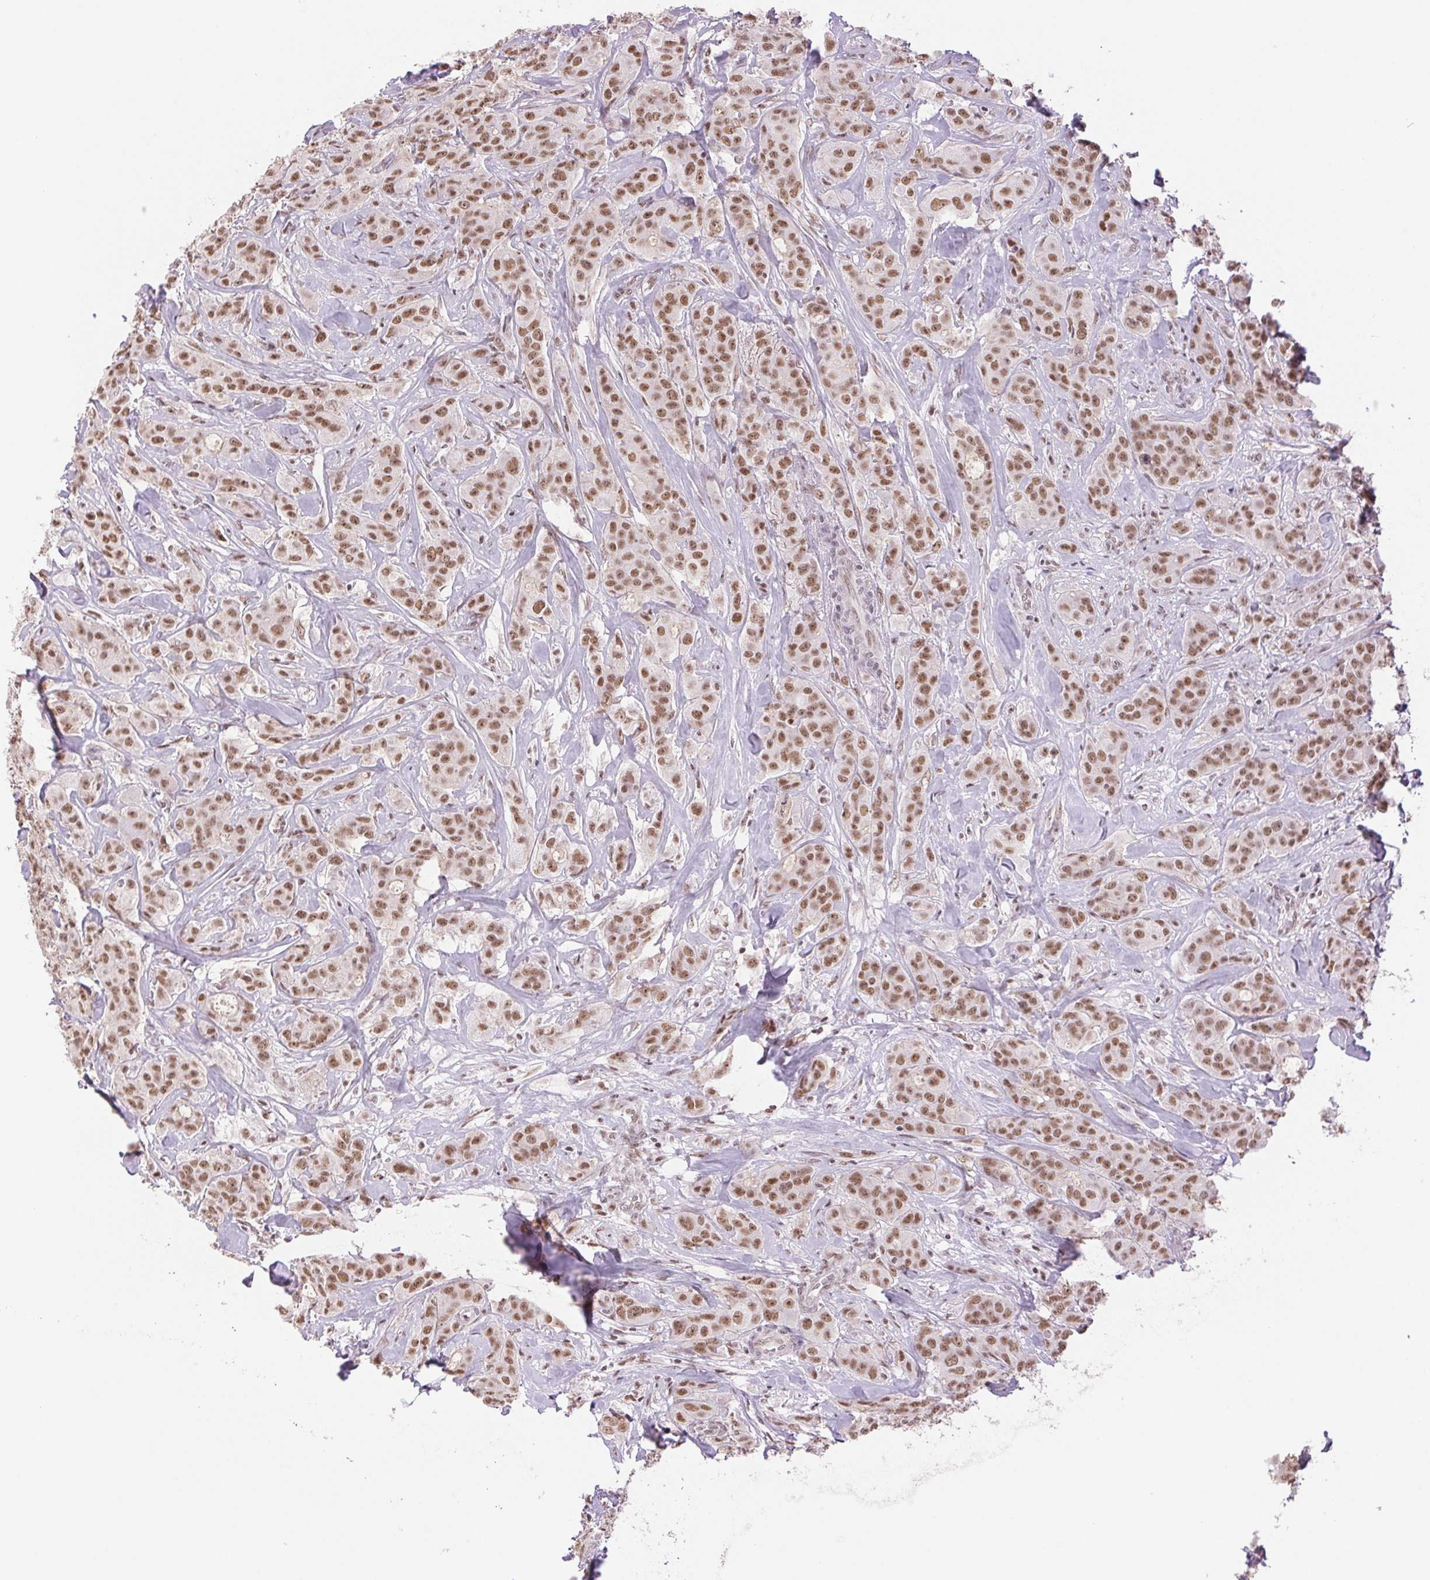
{"staining": {"intensity": "moderate", "quantity": ">75%", "location": "nuclear"}, "tissue": "breast cancer", "cell_type": "Tumor cells", "image_type": "cancer", "snomed": [{"axis": "morphology", "description": "Duct carcinoma"}, {"axis": "topography", "description": "Breast"}], "caption": "Moderate nuclear positivity for a protein is present in approximately >75% of tumor cells of breast cancer (invasive ductal carcinoma) using IHC.", "gene": "RPRD1B", "patient": {"sex": "female", "age": 43}}